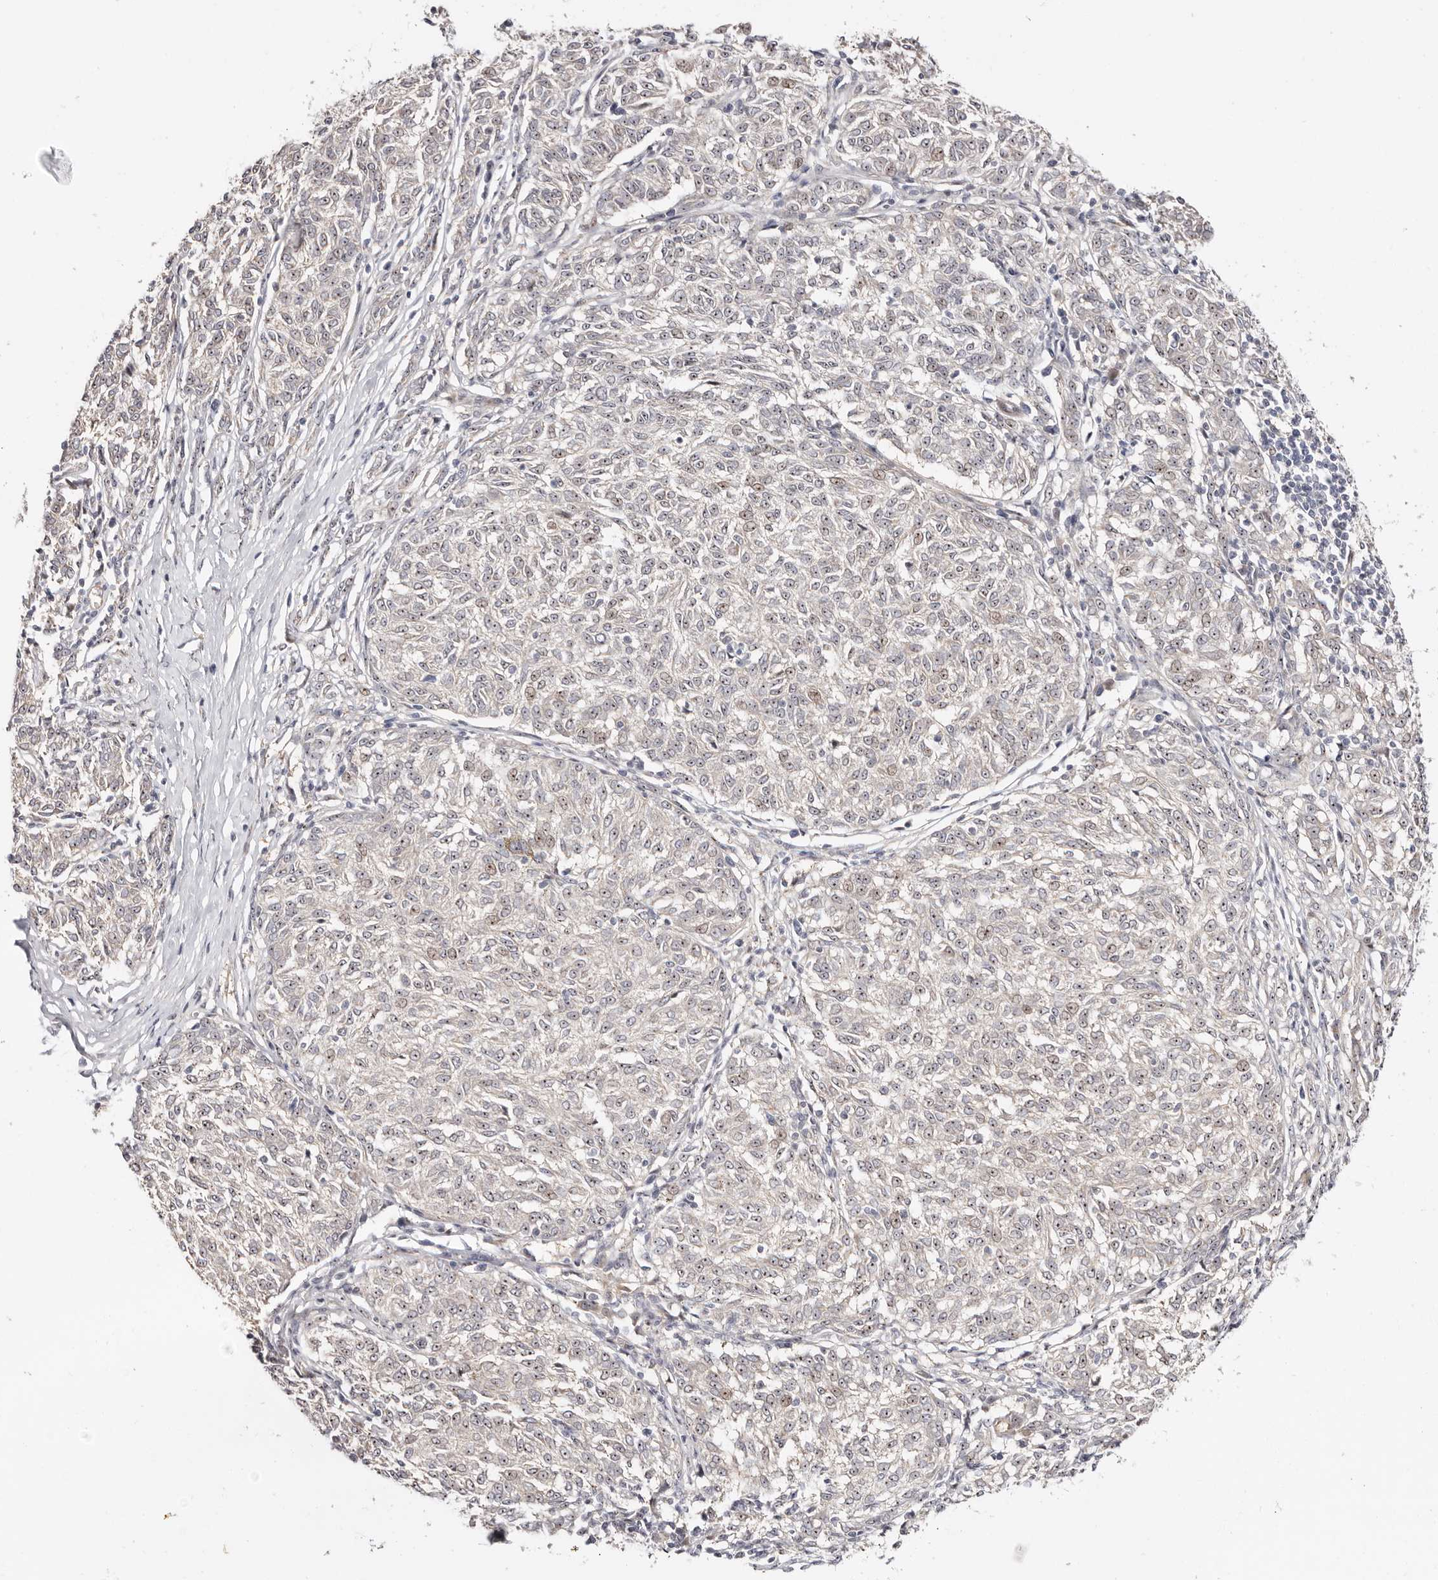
{"staining": {"intensity": "weak", "quantity": "25%-75%", "location": "nuclear"}, "tissue": "melanoma", "cell_type": "Tumor cells", "image_type": "cancer", "snomed": [{"axis": "morphology", "description": "Malignant melanoma, NOS"}, {"axis": "topography", "description": "Skin"}], "caption": "Melanoma was stained to show a protein in brown. There is low levels of weak nuclear expression in approximately 25%-75% of tumor cells.", "gene": "ODF2L", "patient": {"sex": "female", "age": 72}}